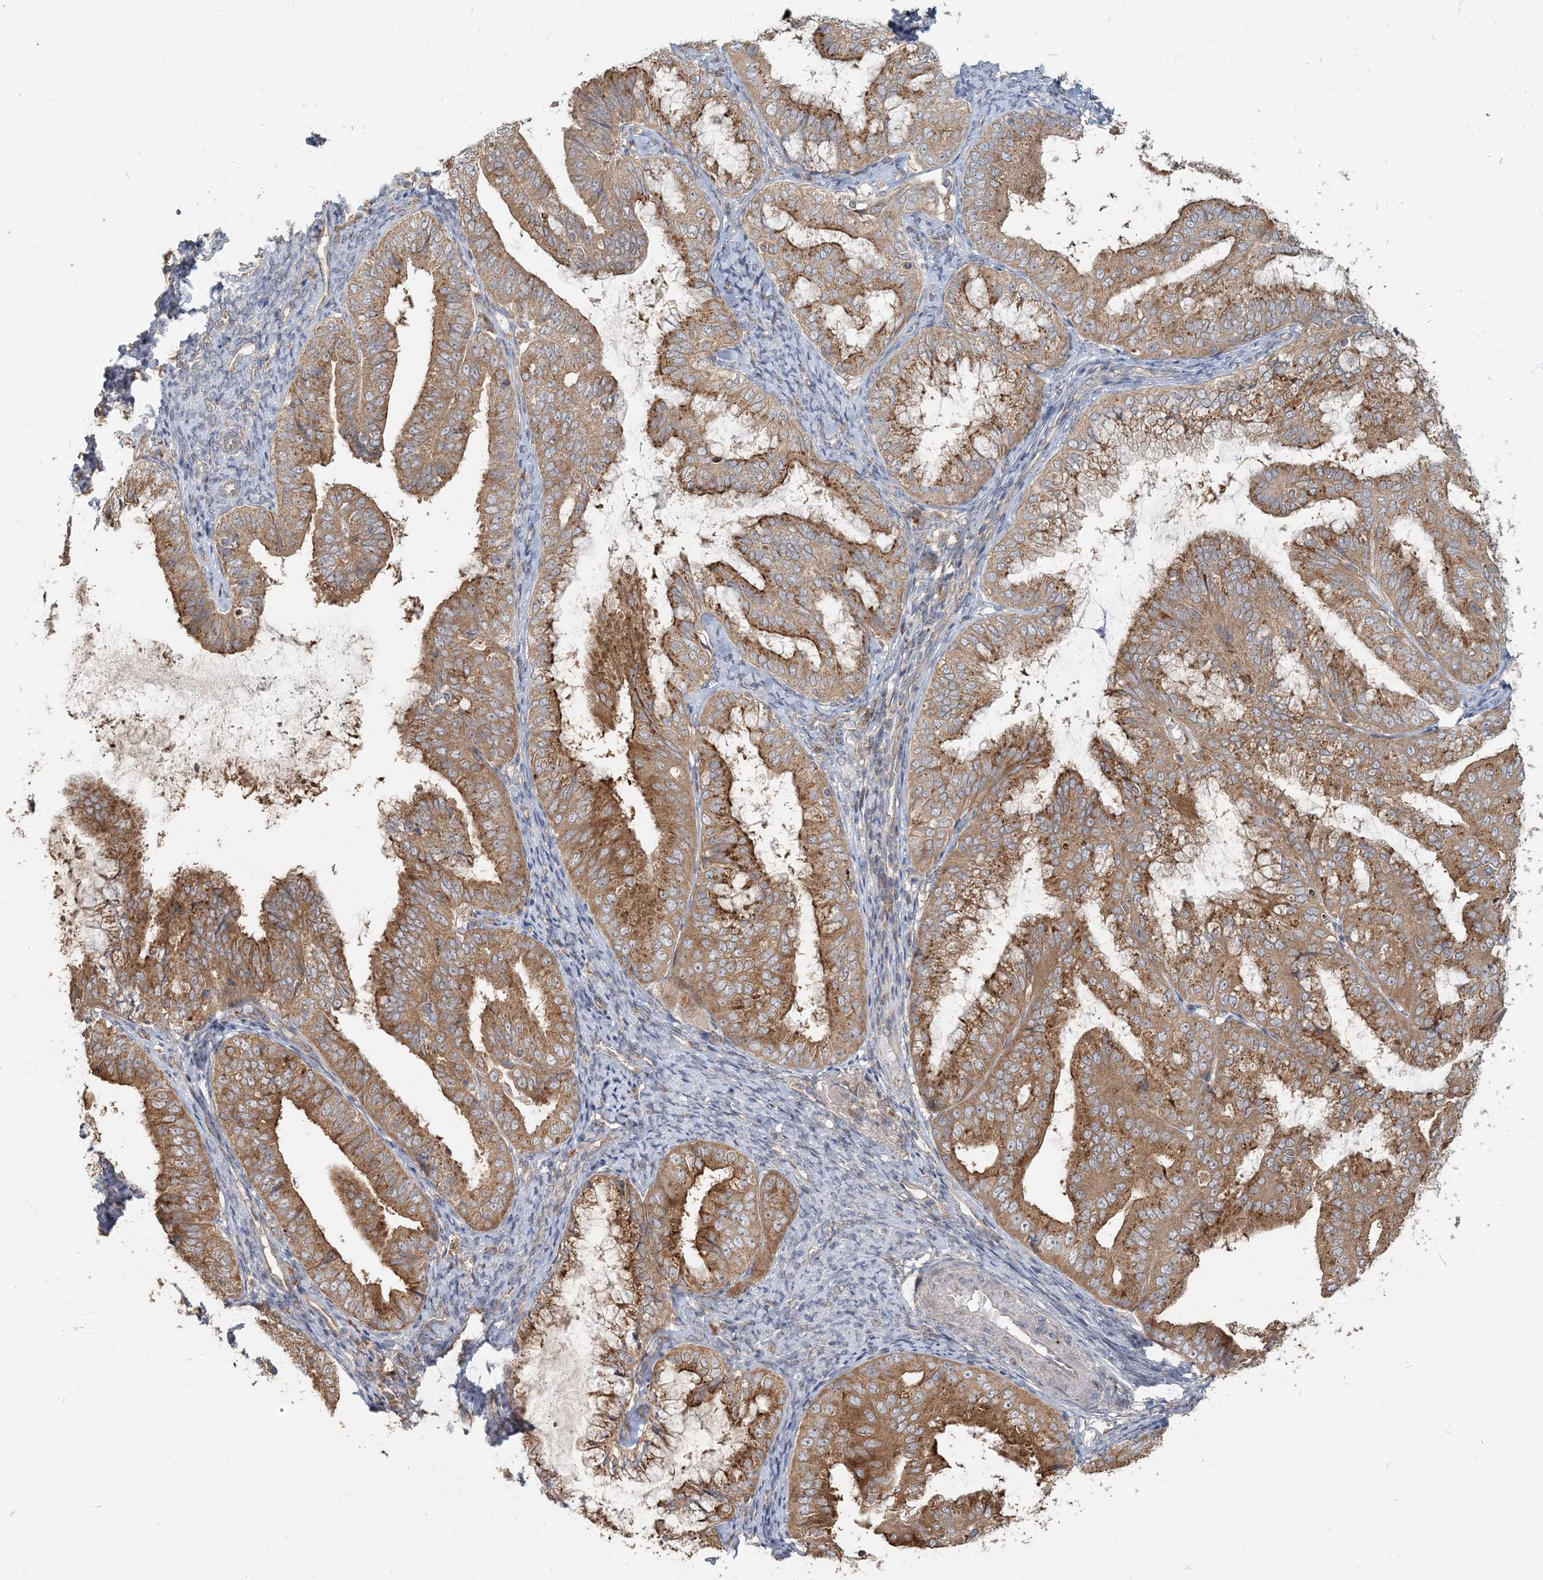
{"staining": {"intensity": "moderate", "quantity": ">75%", "location": "cytoplasmic/membranous"}, "tissue": "endometrial cancer", "cell_type": "Tumor cells", "image_type": "cancer", "snomed": [{"axis": "morphology", "description": "Adenocarcinoma, NOS"}, {"axis": "topography", "description": "Endometrium"}], "caption": "Protein expression analysis of adenocarcinoma (endometrial) demonstrates moderate cytoplasmic/membranous staining in approximately >75% of tumor cells.", "gene": "RAB14", "patient": {"sex": "female", "age": 63}}